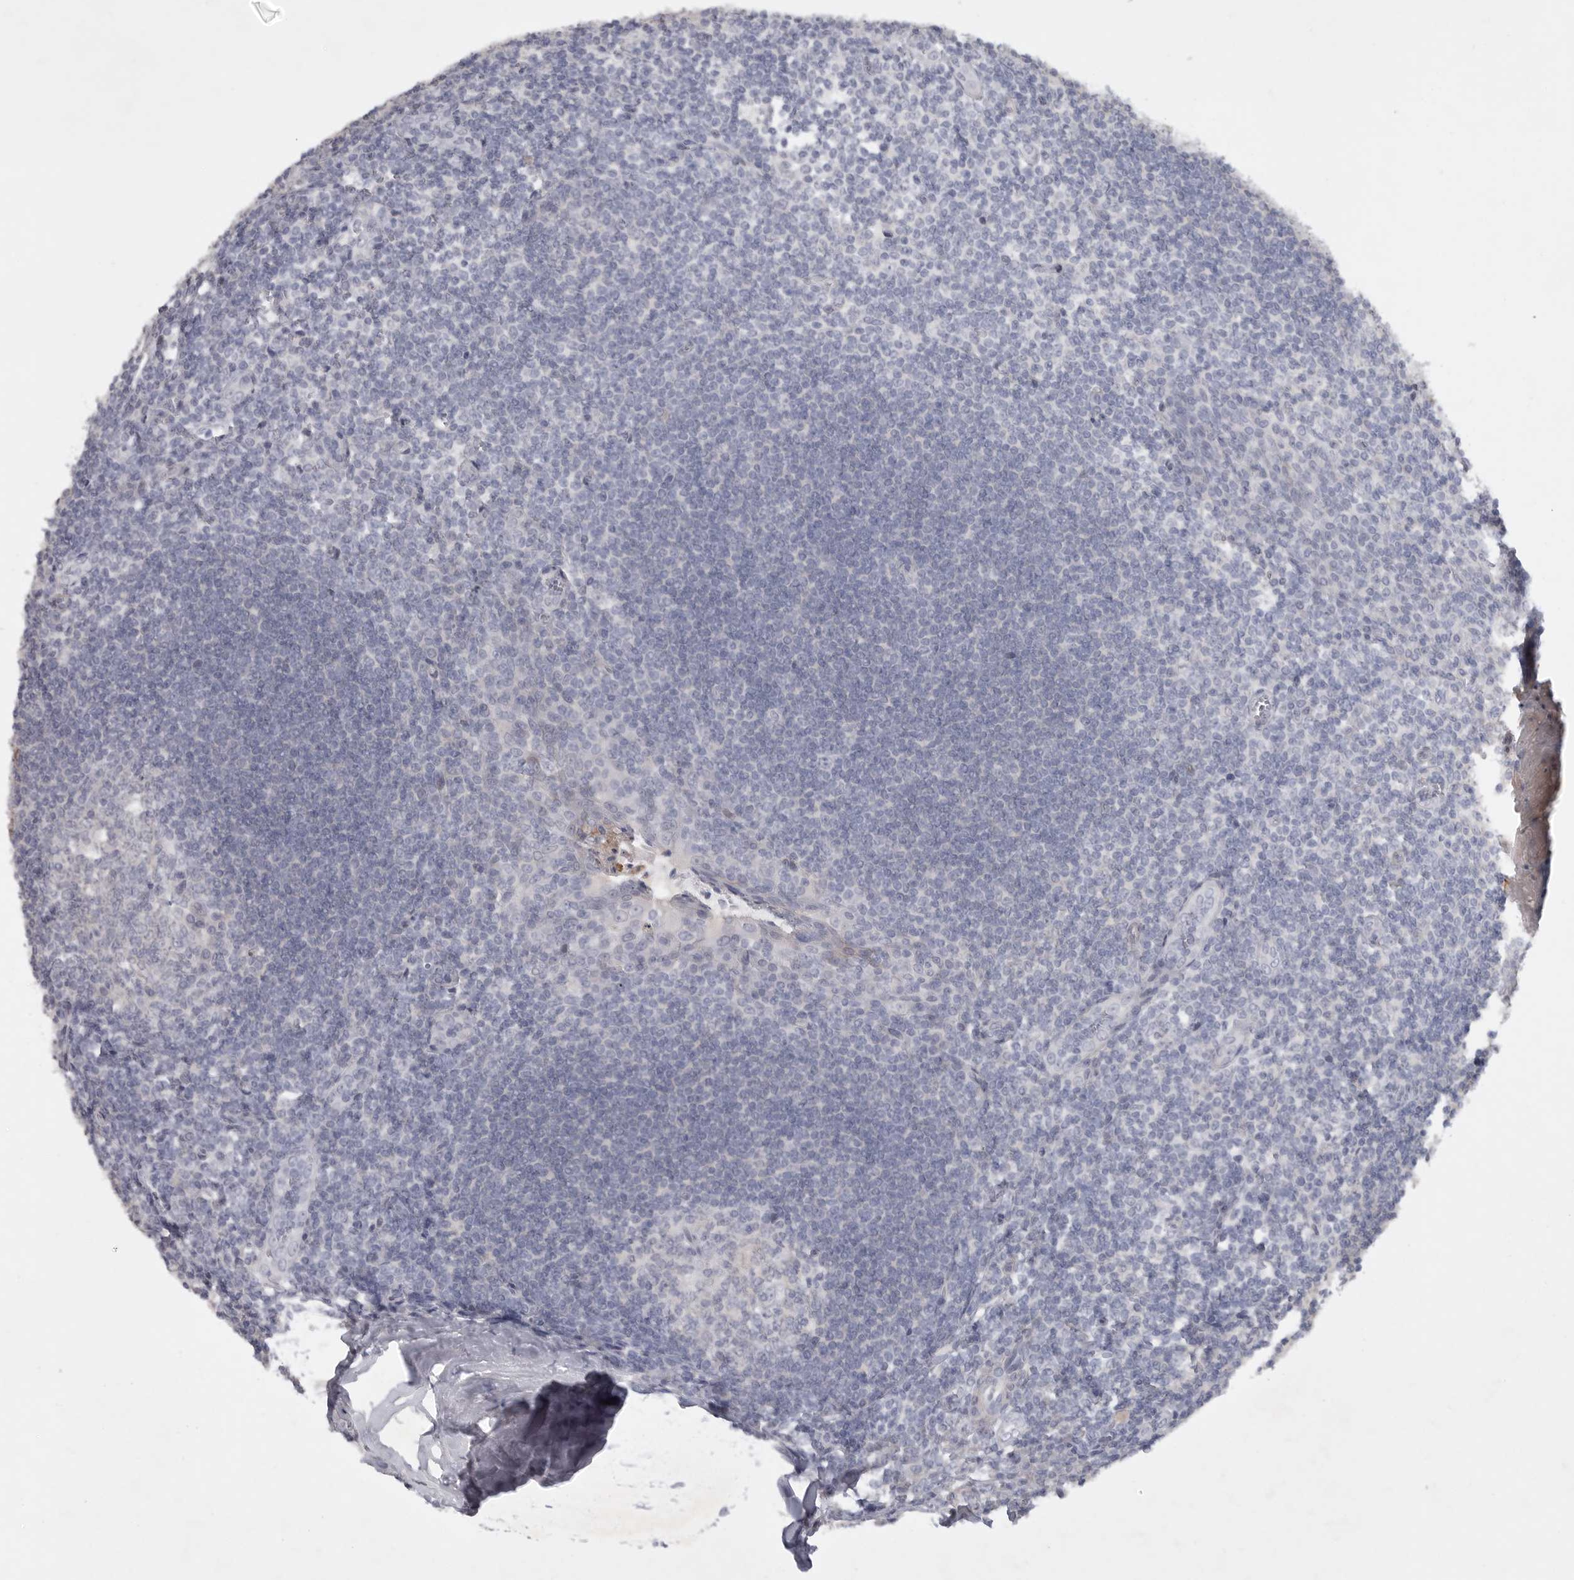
{"staining": {"intensity": "negative", "quantity": "none", "location": "none"}, "tissue": "tonsil", "cell_type": "Germinal center cells", "image_type": "normal", "snomed": [{"axis": "morphology", "description": "Normal tissue, NOS"}, {"axis": "topography", "description": "Tonsil"}], "caption": "Unremarkable tonsil was stained to show a protein in brown. There is no significant positivity in germinal center cells. (Stains: DAB (3,3'-diaminobenzidine) immunohistochemistry with hematoxylin counter stain, Microscopy: brightfield microscopy at high magnification).", "gene": "TNR", "patient": {"sex": "male", "age": 27}}